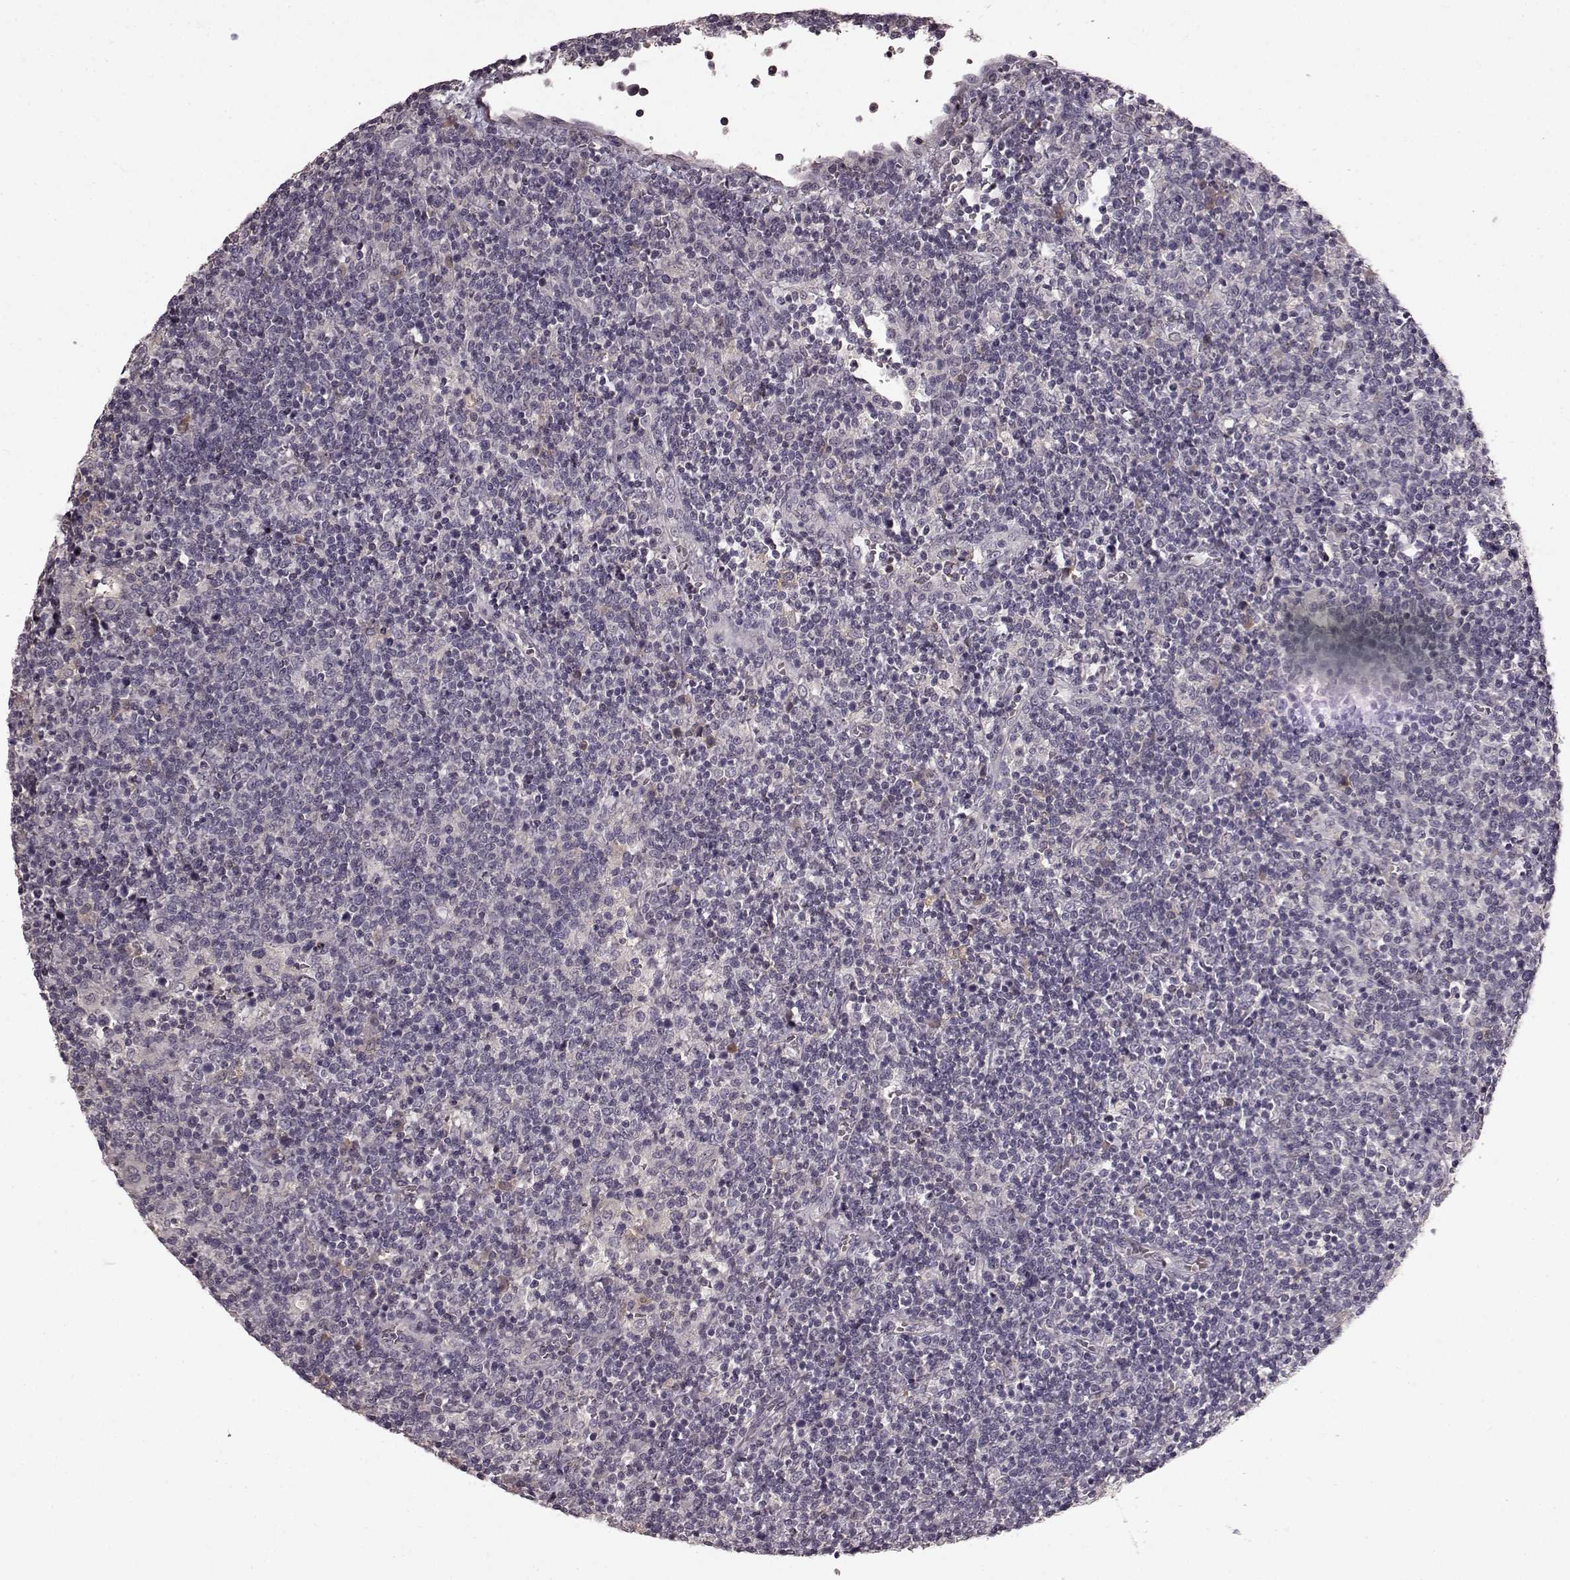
{"staining": {"intensity": "negative", "quantity": "none", "location": "none"}, "tissue": "lymphoma", "cell_type": "Tumor cells", "image_type": "cancer", "snomed": [{"axis": "morphology", "description": "Malignant lymphoma, non-Hodgkin's type, High grade"}, {"axis": "topography", "description": "Lymph node"}], "caption": "Immunohistochemistry photomicrograph of human lymphoma stained for a protein (brown), which displays no expression in tumor cells.", "gene": "SLC22A18", "patient": {"sex": "male", "age": 61}}